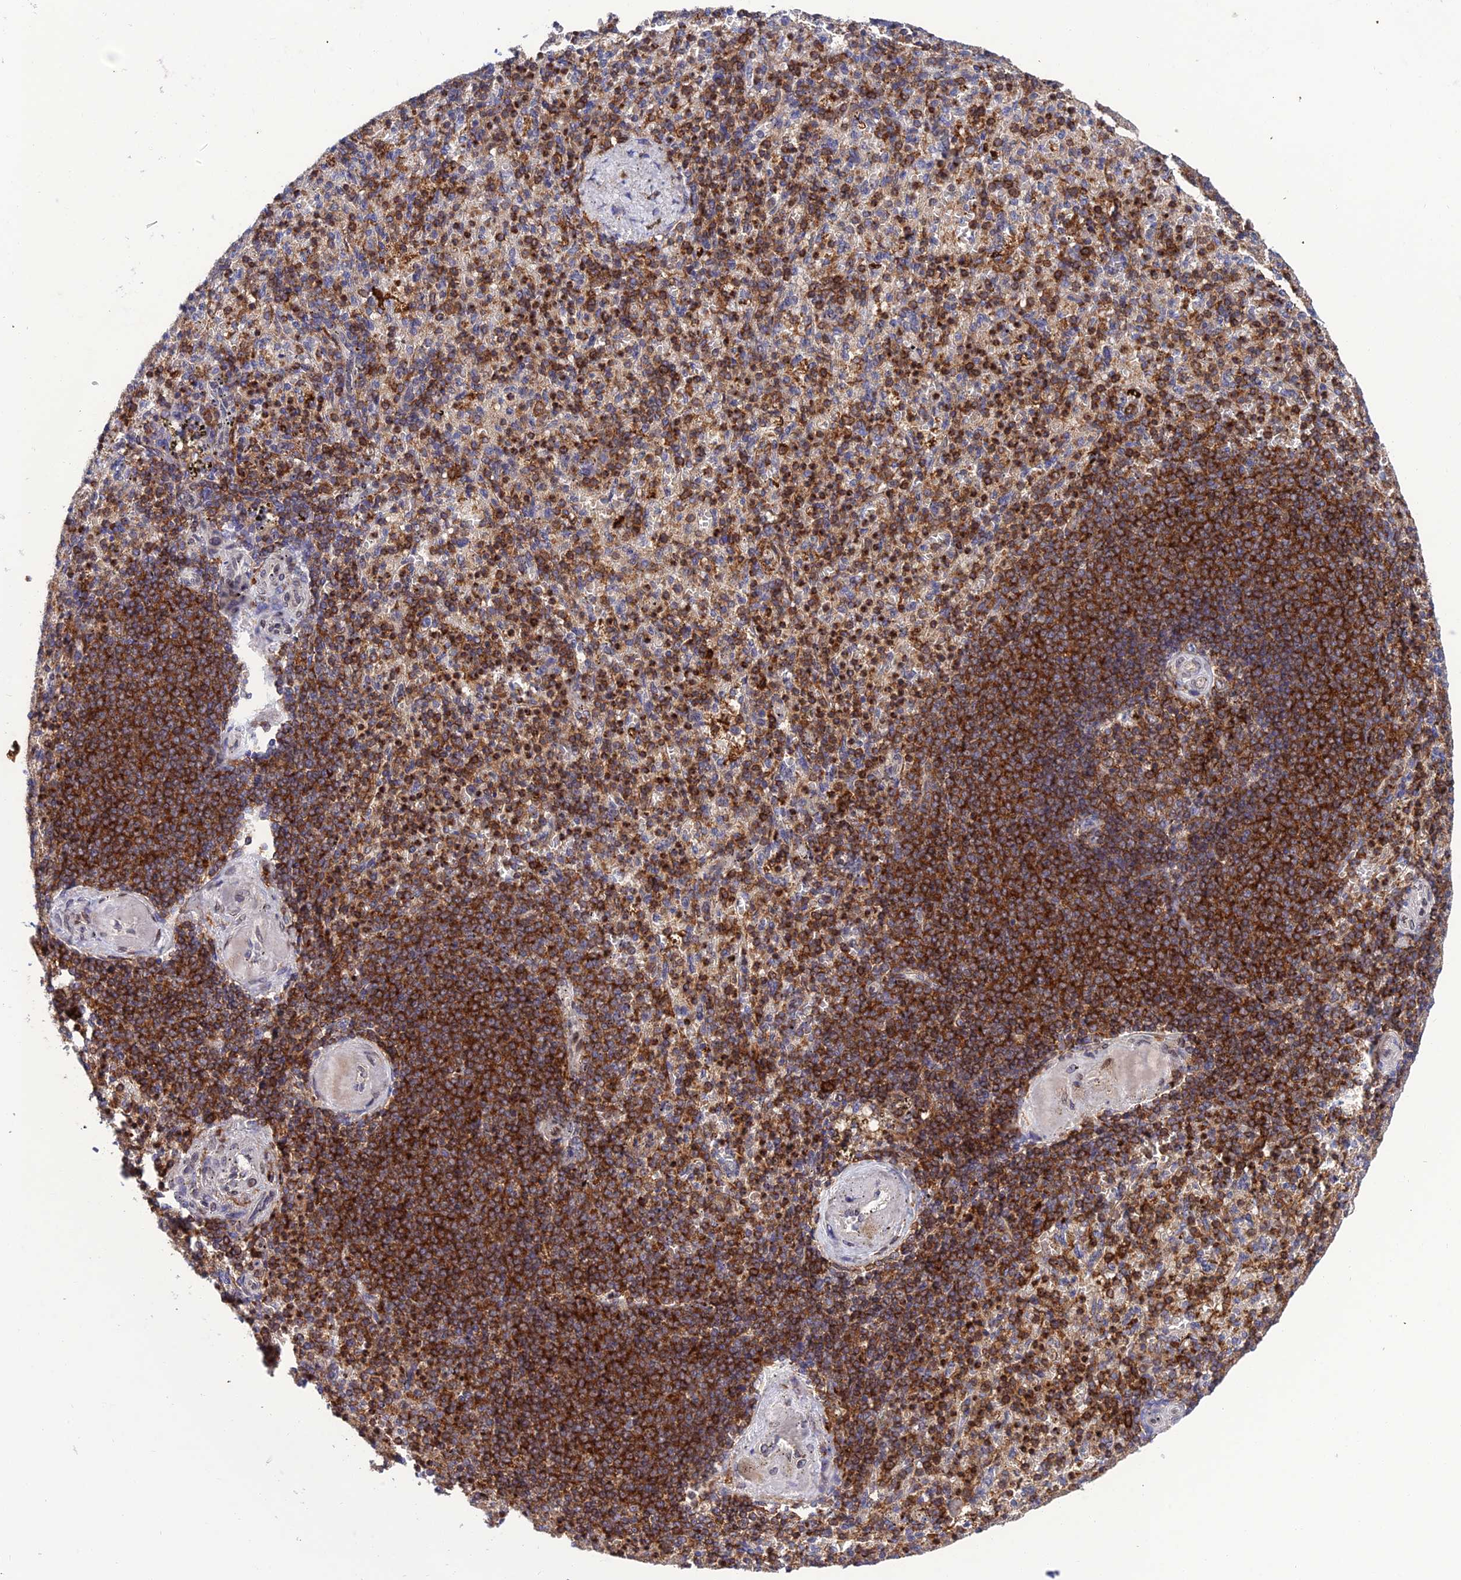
{"staining": {"intensity": "moderate", "quantity": "25%-75%", "location": "cytoplasmic/membranous"}, "tissue": "spleen", "cell_type": "Cells in red pulp", "image_type": "normal", "snomed": [{"axis": "morphology", "description": "Normal tissue, NOS"}, {"axis": "topography", "description": "Spleen"}], "caption": "A high-resolution photomicrograph shows IHC staining of benign spleen, which displays moderate cytoplasmic/membranous staining in approximately 25%-75% of cells in red pulp. Nuclei are stained in blue.", "gene": "FAM76A", "patient": {"sex": "female", "age": 74}}